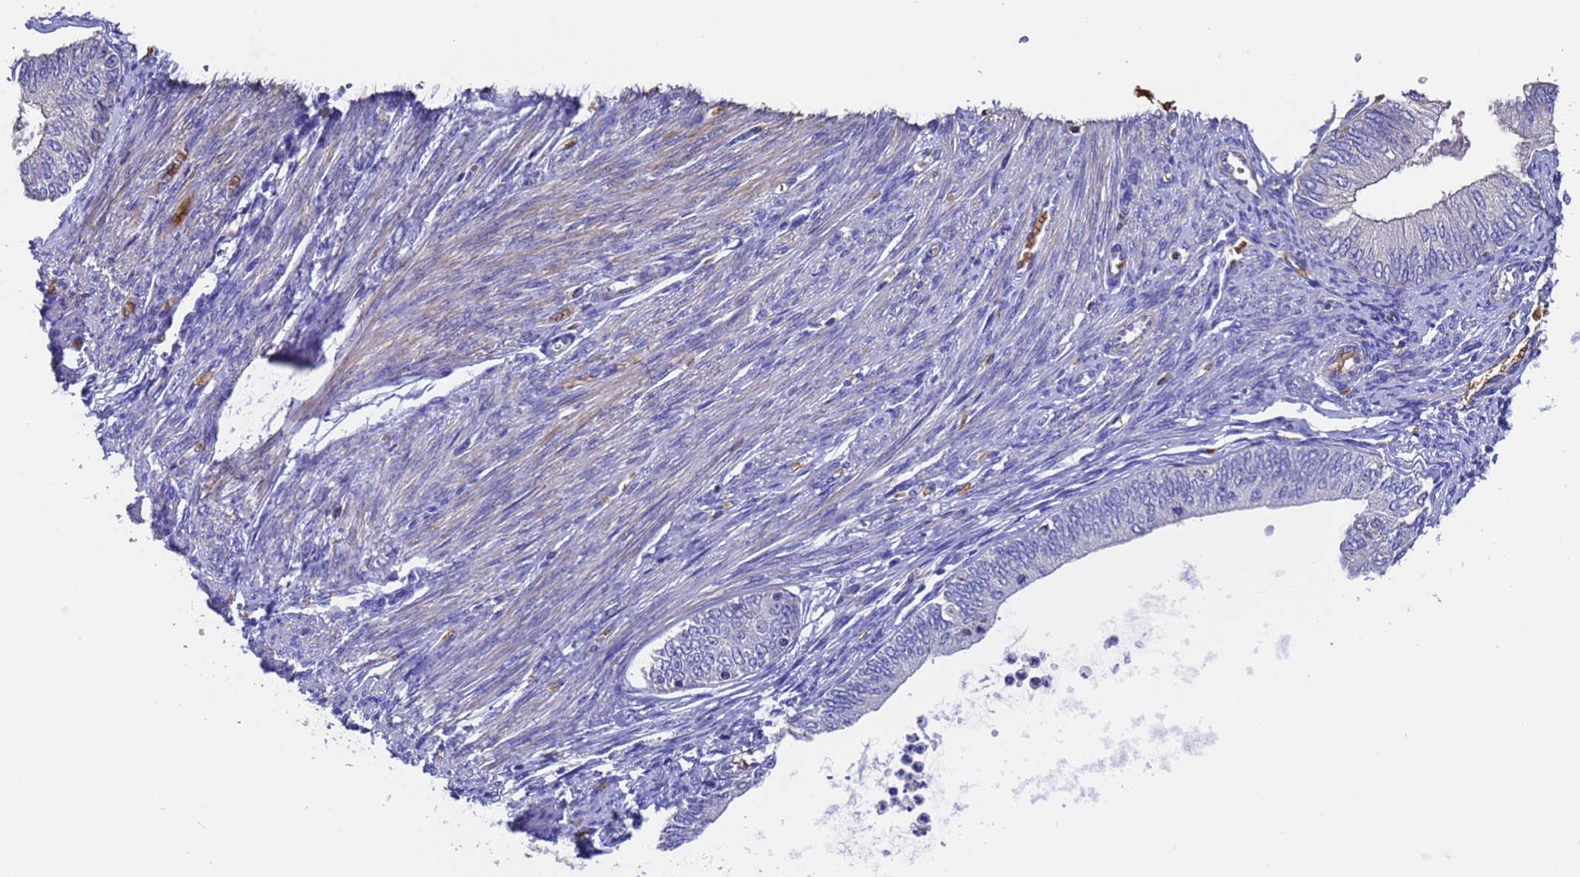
{"staining": {"intensity": "negative", "quantity": "none", "location": "none"}, "tissue": "endometrial cancer", "cell_type": "Tumor cells", "image_type": "cancer", "snomed": [{"axis": "morphology", "description": "Adenocarcinoma, NOS"}, {"axis": "topography", "description": "Endometrium"}], "caption": "The histopathology image reveals no significant staining in tumor cells of endometrial cancer (adenocarcinoma).", "gene": "ELP6", "patient": {"sex": "female", "age": 68}}